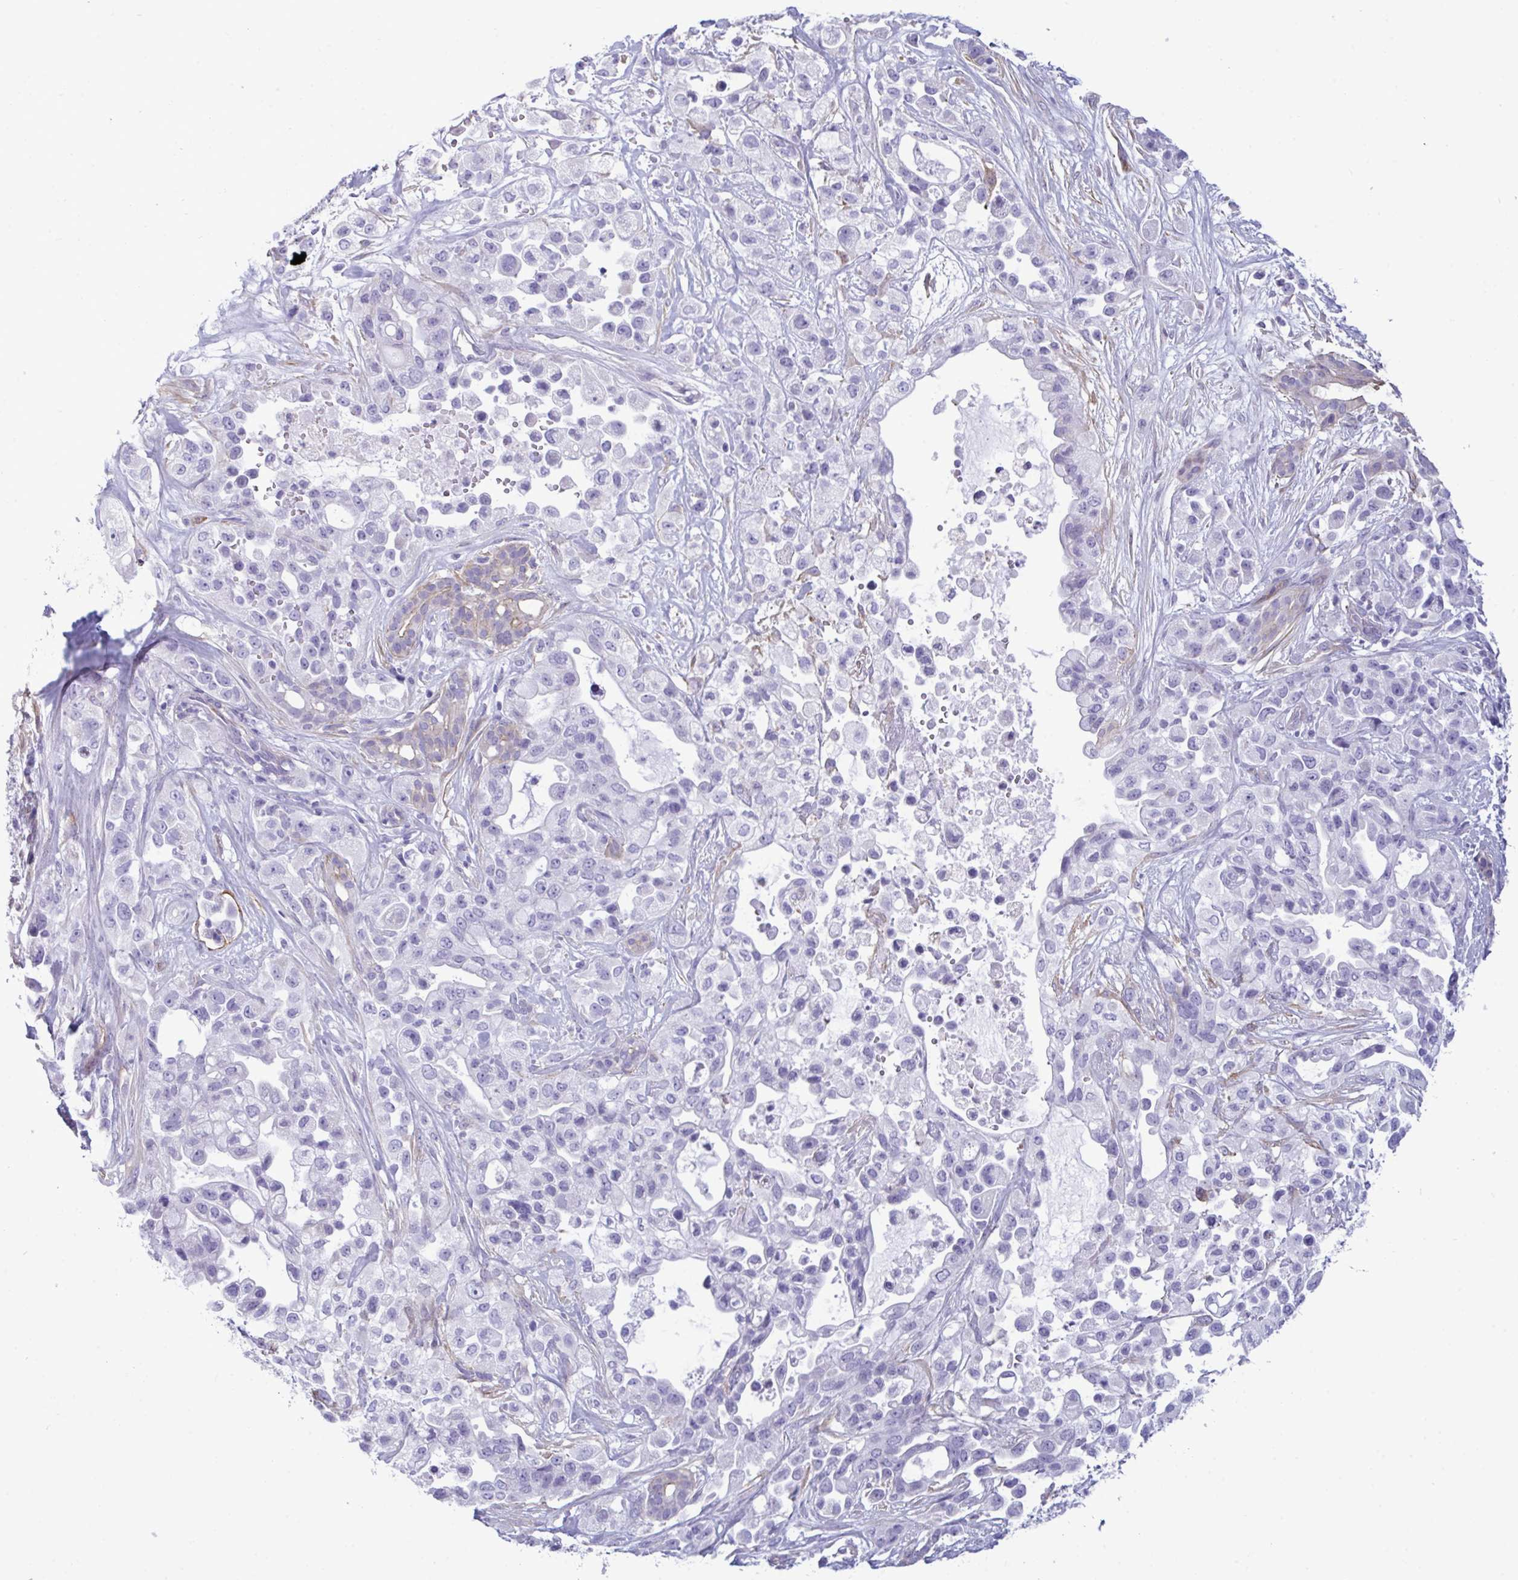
{"staining": {"intensity": "negative", "quantity": "none", "location": "none"}, "tissue": "pancreatic cancer", "cell_type": "Tumor cells", "image_type": "cancer", "snomed": [{"axis": "morphology", "description": "Adenocarcinoma, NOS"}, {"axis": "topography", "description": "Pancreas"}], "caption": "An immunohistochemistry (IHC) photomicrograph of pancreatic cancer is shown. There is no staining in tumor cells of pancreatic cancer. (Brightfield microscopy of DAB IHC at high magnification).", "gene": "MYH10", "patient": {"sex": "male", "age": 44}}